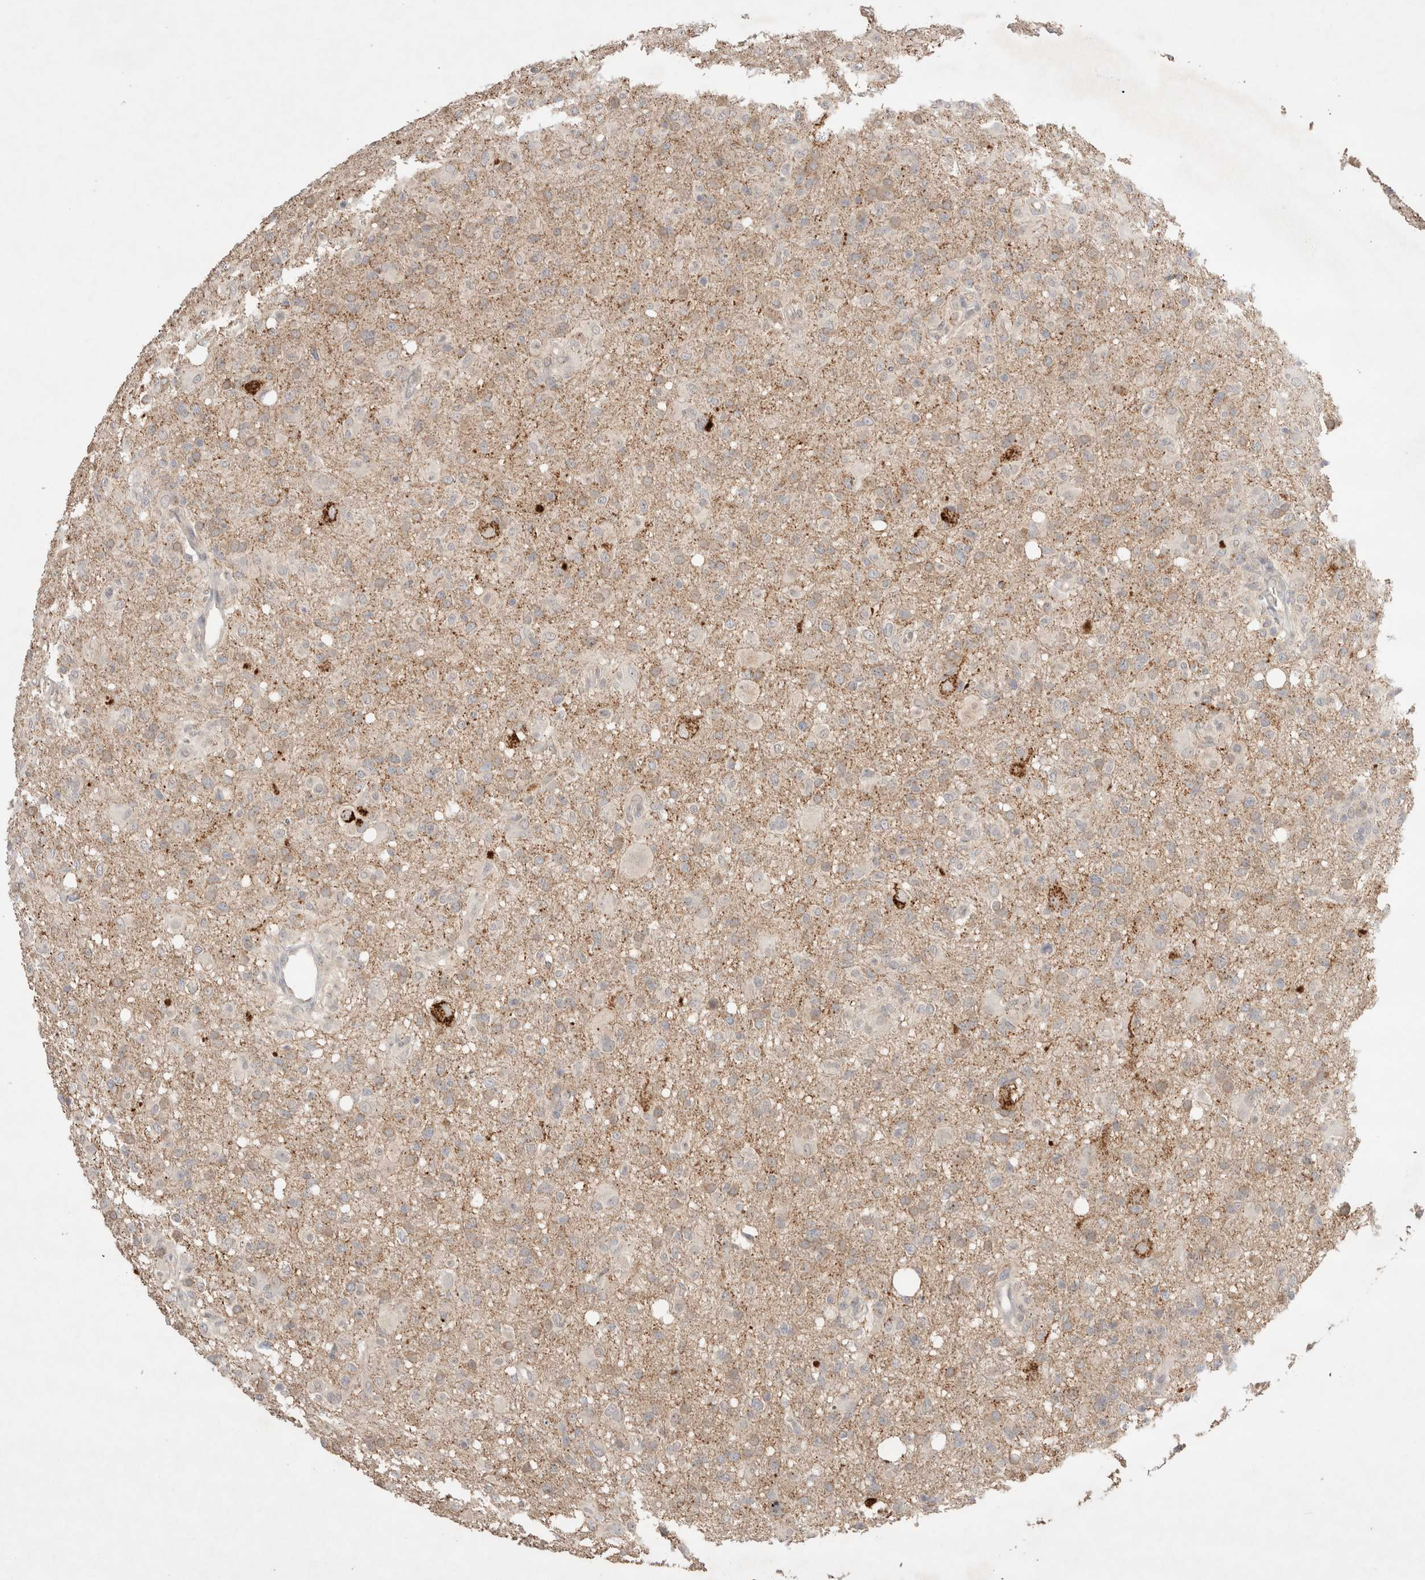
{"staining": {"intensity": "weak", "quantity": ">75%", "location": "cytoplasmic/membranous"}, "tissue": "glioma", "cell_type": "Tumor cells", "image_type": "cancer", "snomed": [{"axis": "morphology", "description": "Glioma, malignant, High grade"}, {"axis": "topography", "description": "Brain"}], "caption": "Human high-grade glioma (malignant) stained with a brown dye displays weak cytoplasmic/membranous positive expression in approximately >75% of tumor cells.", "gene": "TRIM41", "patient": {"sex": "female", "age": 57}}